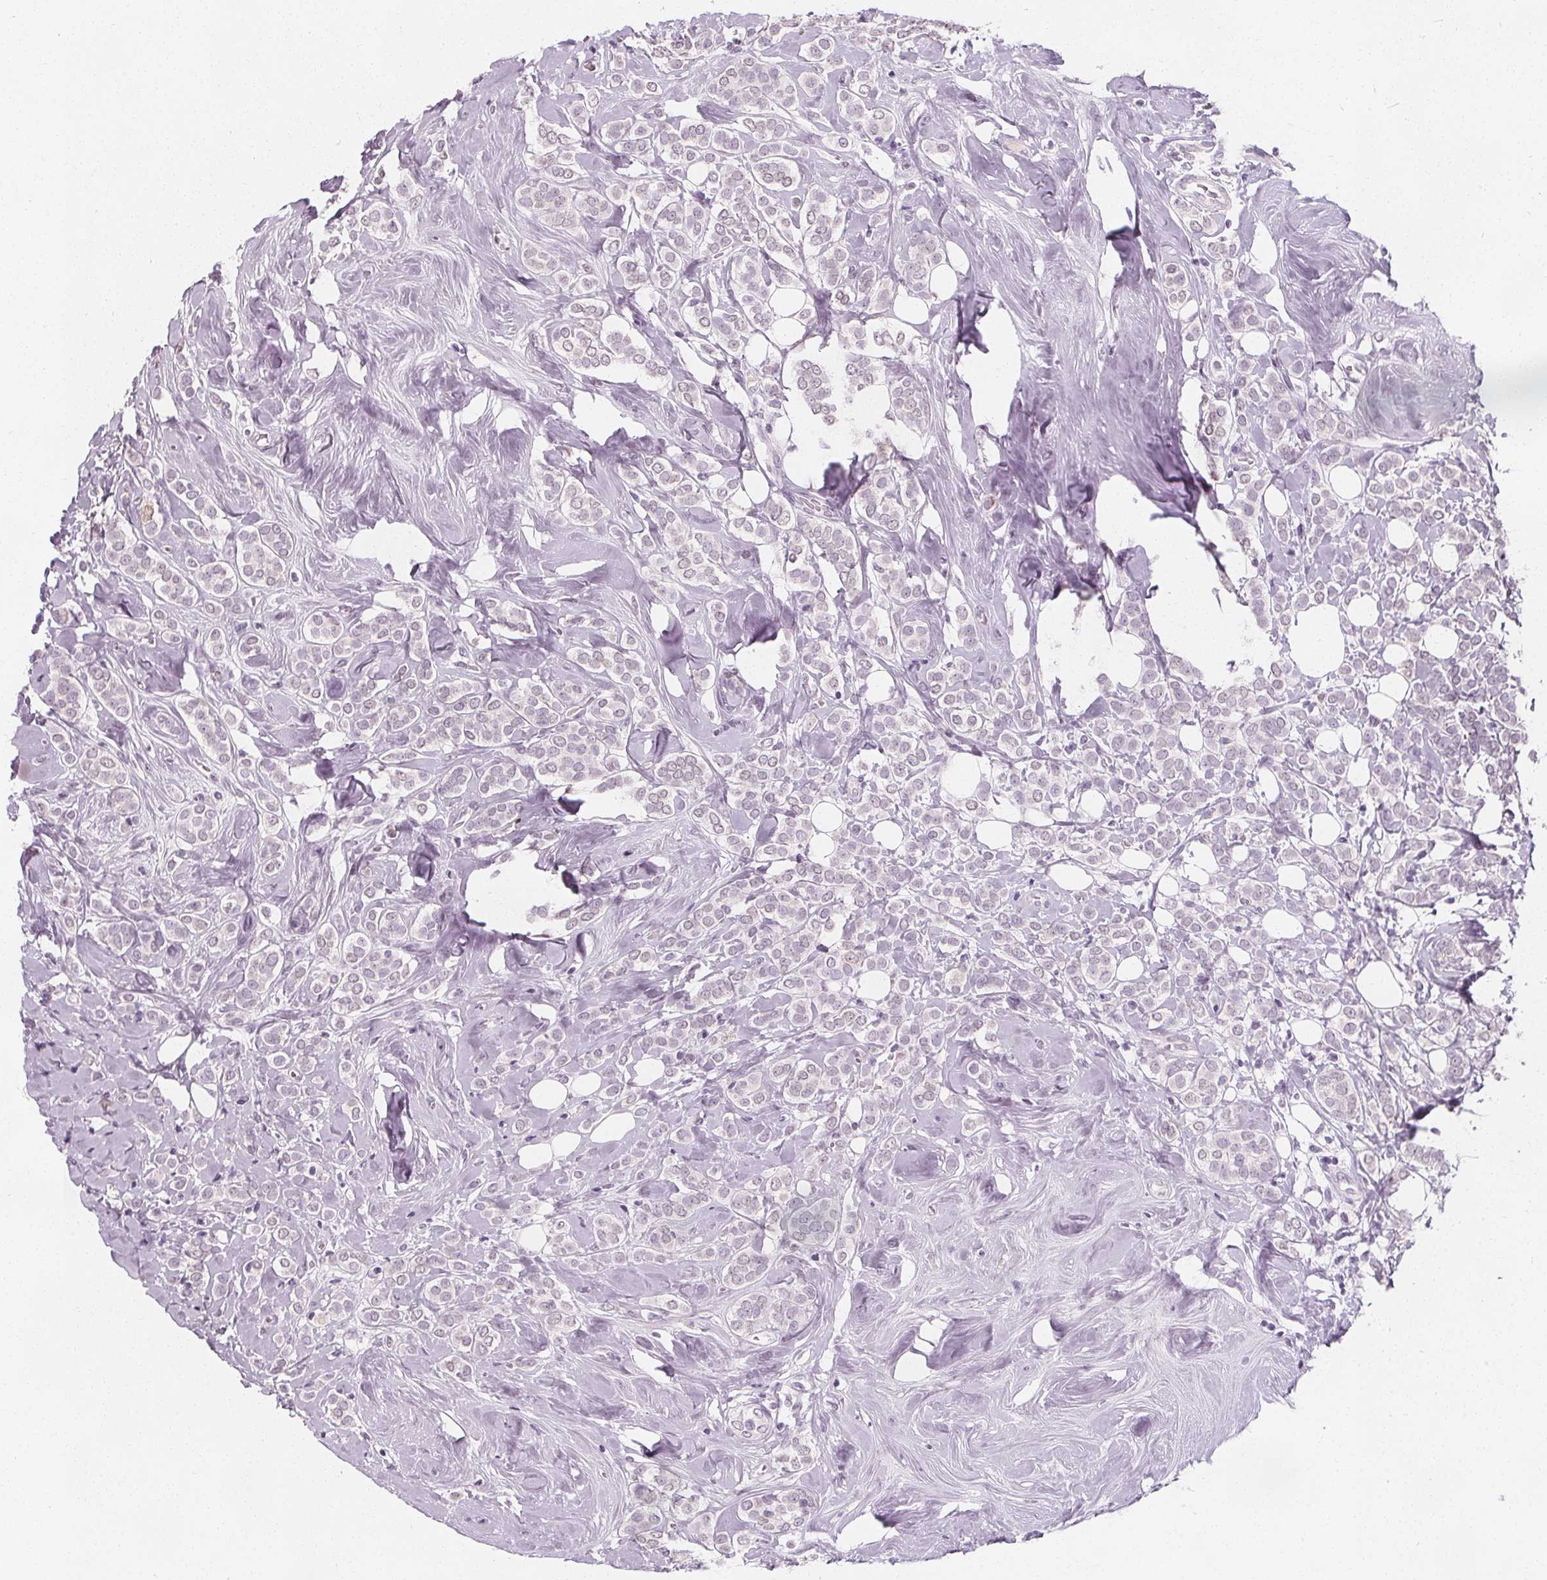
{"staining": {"intensity": "negative", "quantity": "none", "location": "none"}, "tissue": "breast cancer", "cell_type": "Tumor cells", "image_type": "cancer", "snomed": [{"axis": "morphology", "description": "Lobular carcinoma"}, {"axis": "topography", "description": "Breast"}], "caption": "Tumor cells are negative for protein expression in human breast cancer (lobular carcinoma).", "gene": "DBX2", "patient": {"sex": "female", "age": 49}}